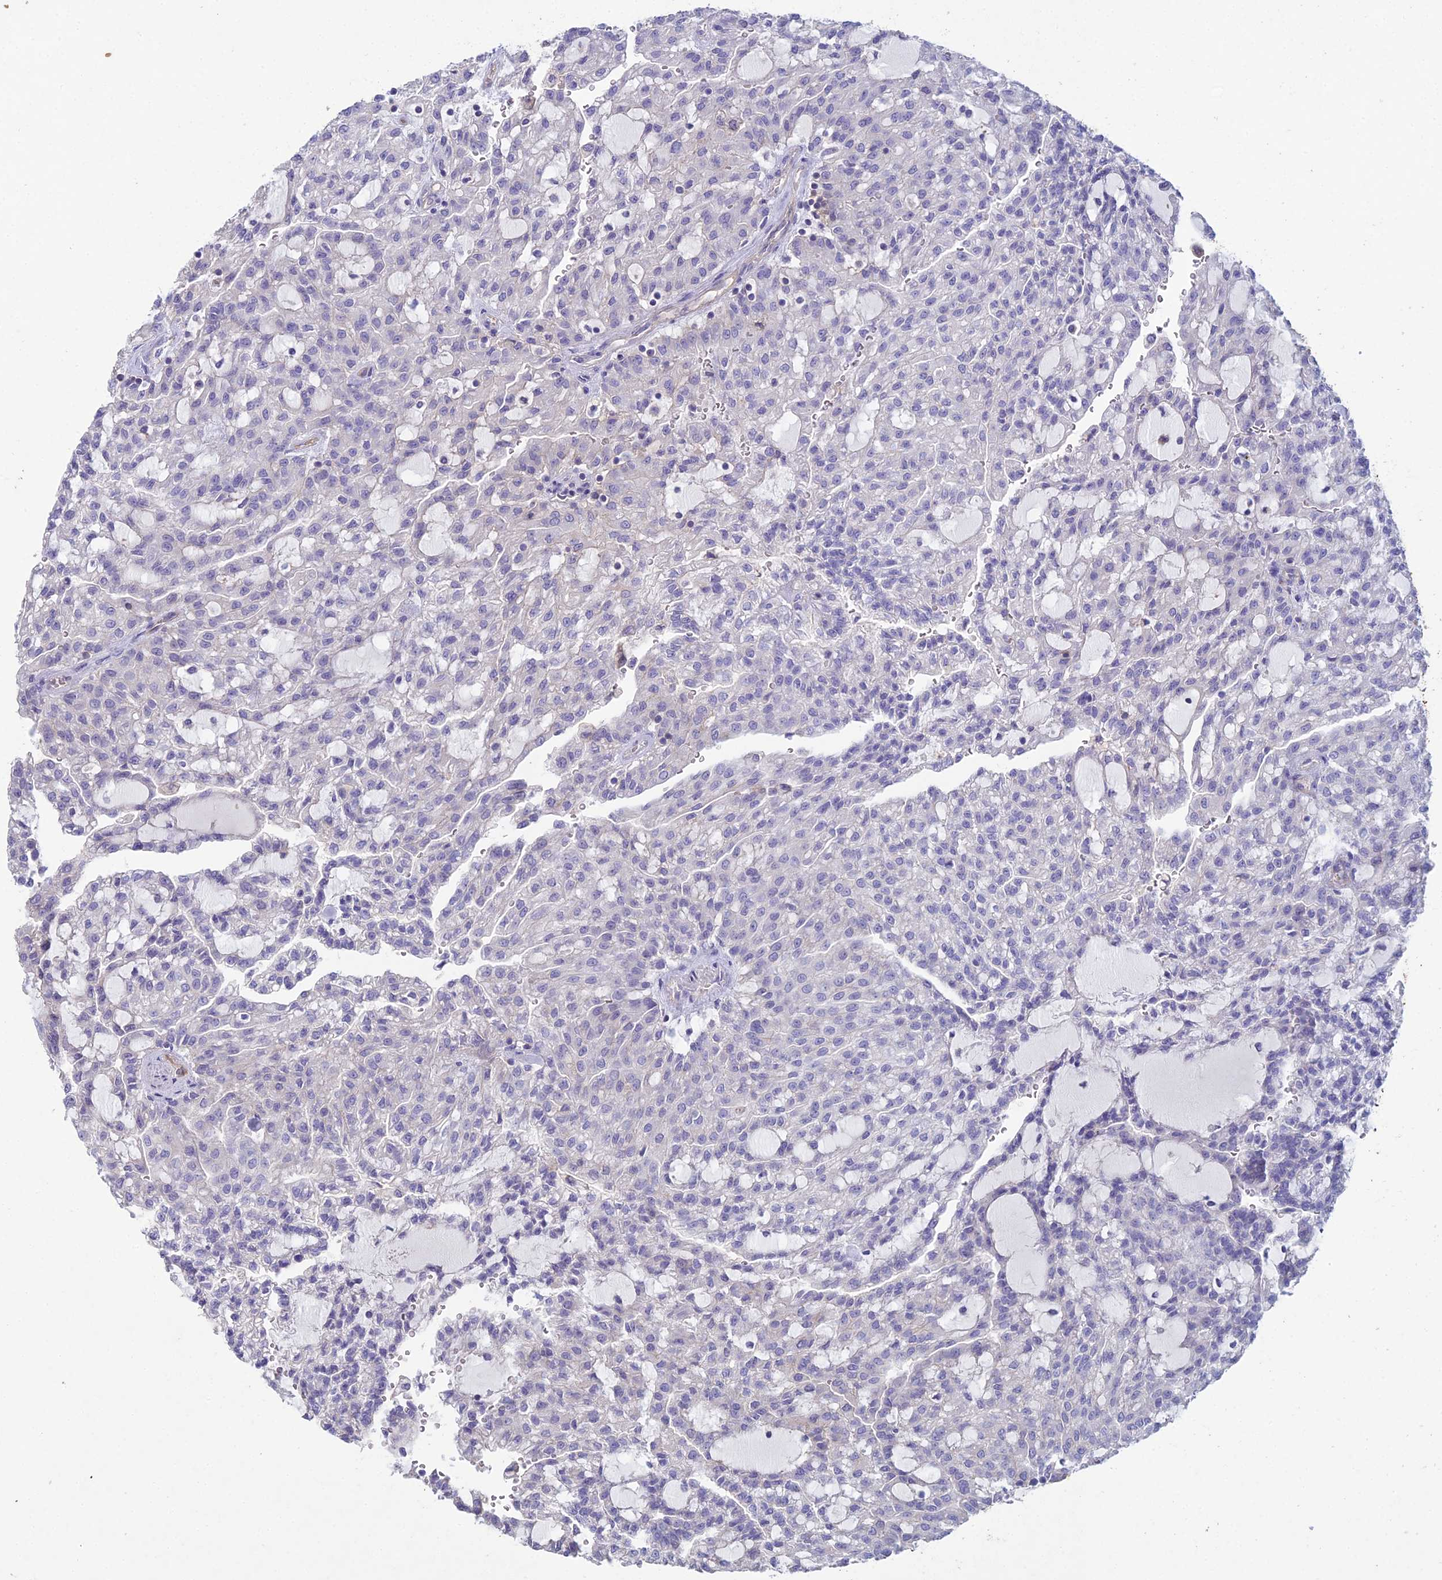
{"staining": {"intensity": "negative", "quantity": "none", "location": "none"}, "tissue": "renal cancer", "cell_type": "Tumor cells", "image_type": "cancer", "snomed": [{"axis": "morphology", "description": "Adenocarcinoma, NOS"}, {"axis": "topography", "description": "Kidney"}], "caption": "Tumor cells are negative for brown protein staining in renal cancer.", "gene": "NCAM1", "patient": {"sex": "male", "age": 63}}